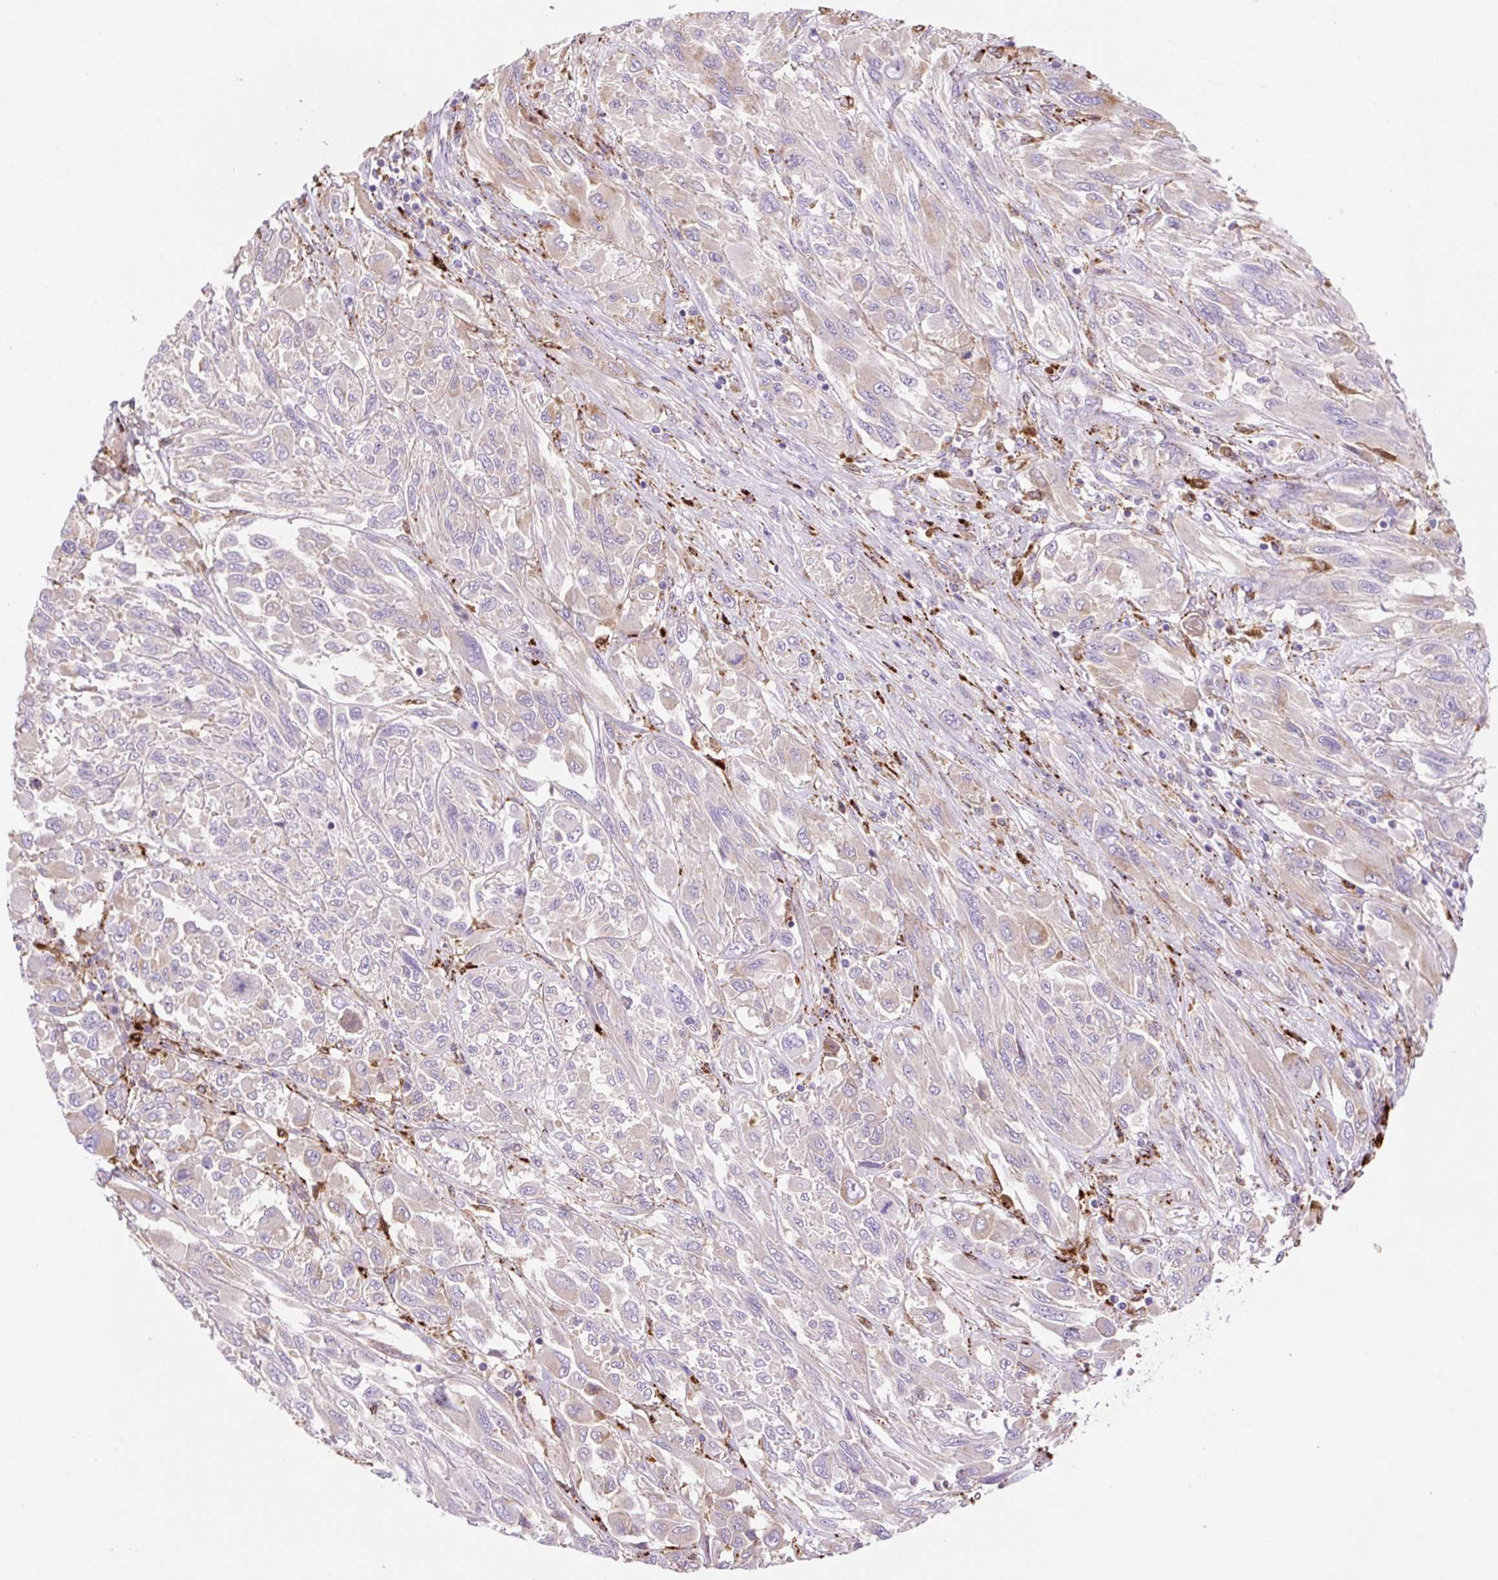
{"staining": {"intensity": "weak", "quantity": "25%-75%", "location": "cytoplasmic/membranous"}, "tissue": "melanoma", "cell_type": "Tumor cells", "image_type": "cancer", "snomed": [{"axis": "morphology", "description": "Malignant melanoma, NOS"}, {"axis": "topography", "description": "Skin"}], "caption": "Malignant melanoma tissue reveals weak cytoplasmic/membranous staining in approximately 25%-75% of tumor cells, visualized by immunohistochemistry.", "gene": "HEXA", "patient": {"sex": "female", "age": 91}}